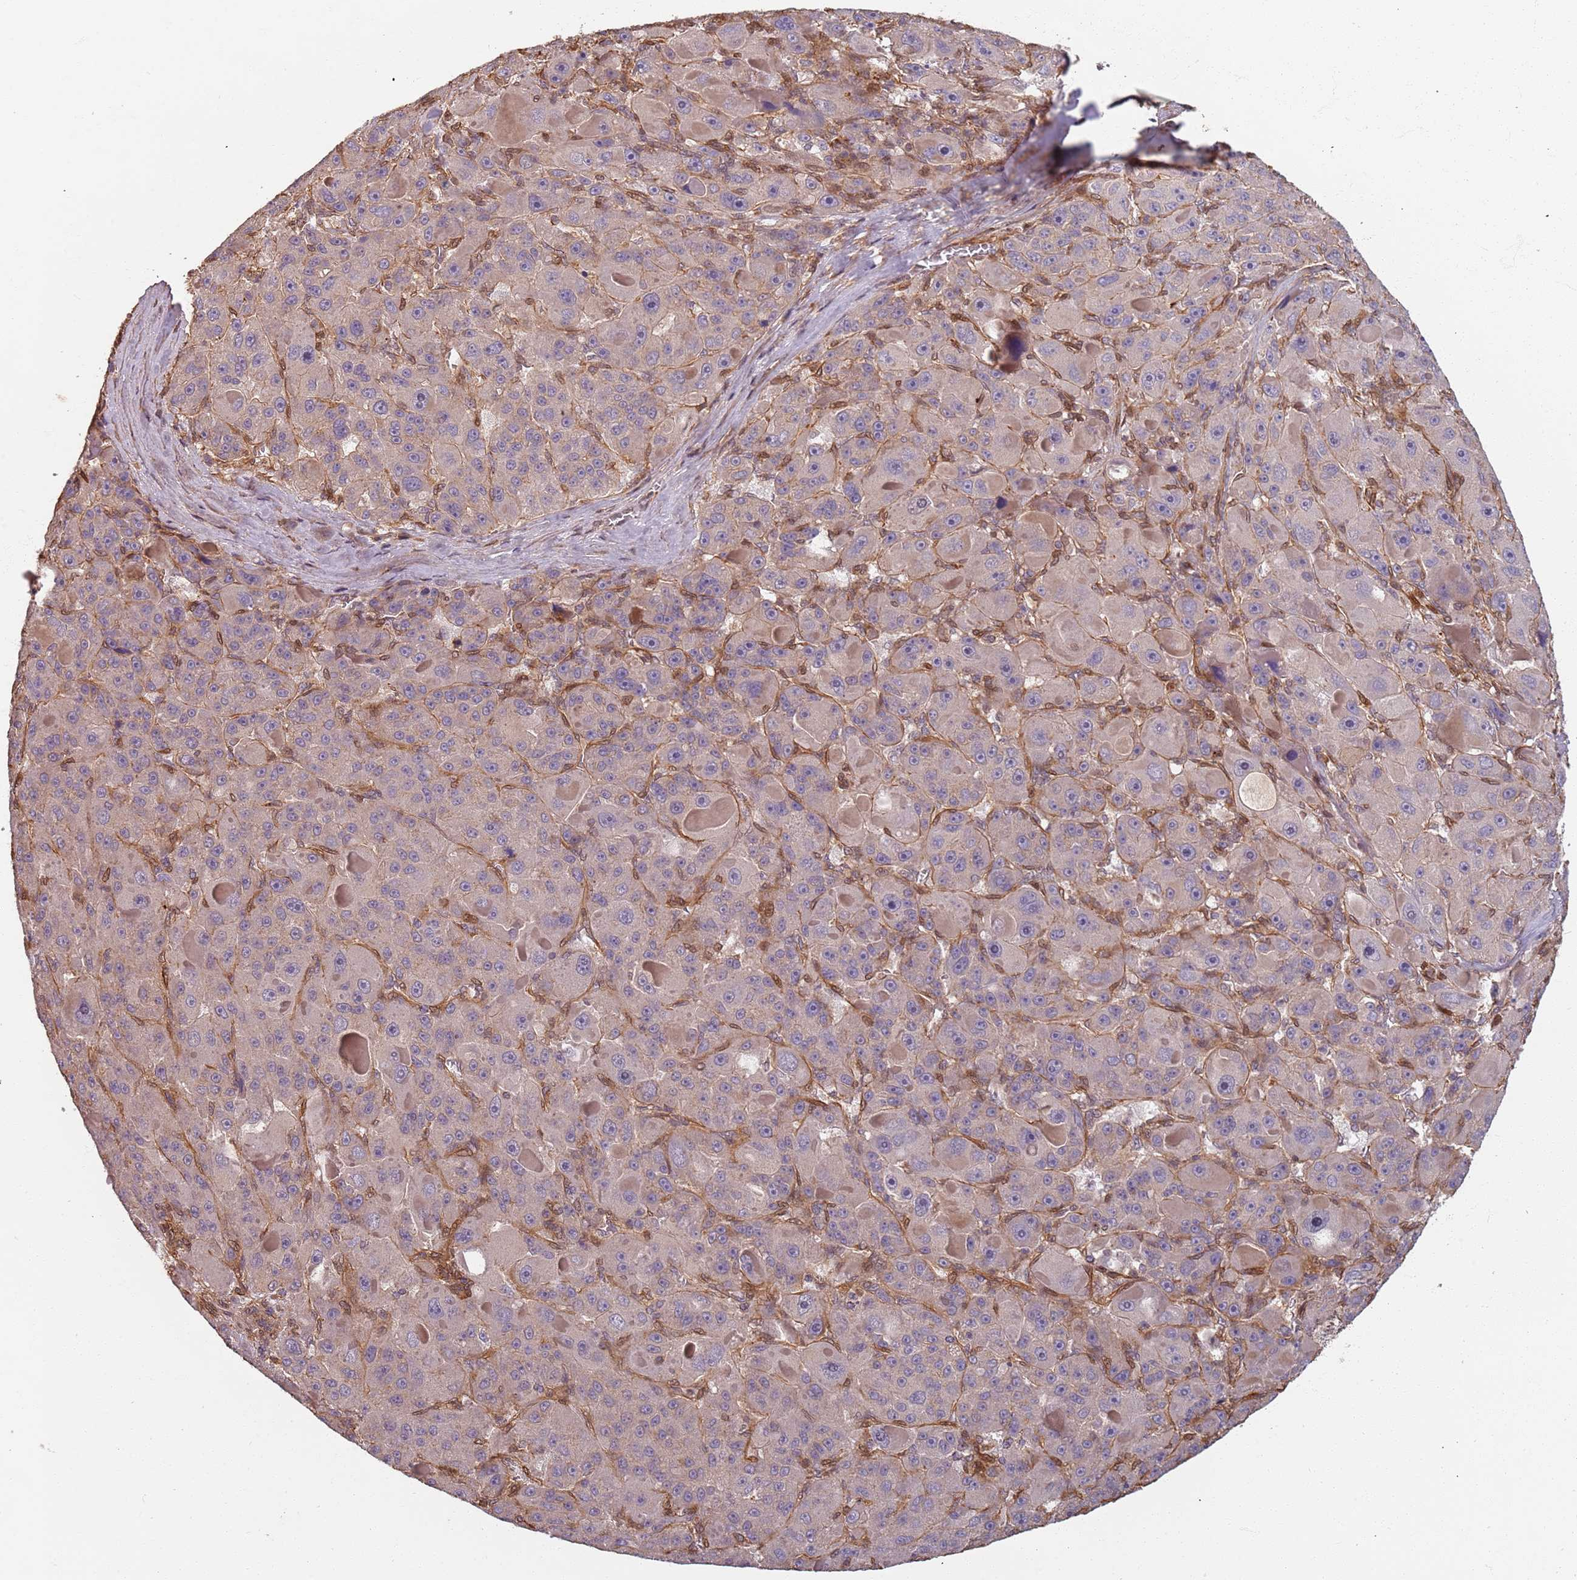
{"staining": {"intensity": "negative", "quantity": "none", "location": "none"}, "tissue": "liver cancer", "cell_type": "Tumor cells", "image_type": "cancer", "snomed": [{"axis": "morphology", "description": "Carcinoma, Hepatocellular, NOS"}, {"axis": "topography", "description": "Liver"}], "caption": "Immunohistochemistry micrograph of liver hepatocellular carcinoma stained for a protein (brown), which exhibits no positivity in tumor cells.", "gene": "SDCCAG8", "patient": {"sex": "male", "age": 76}}